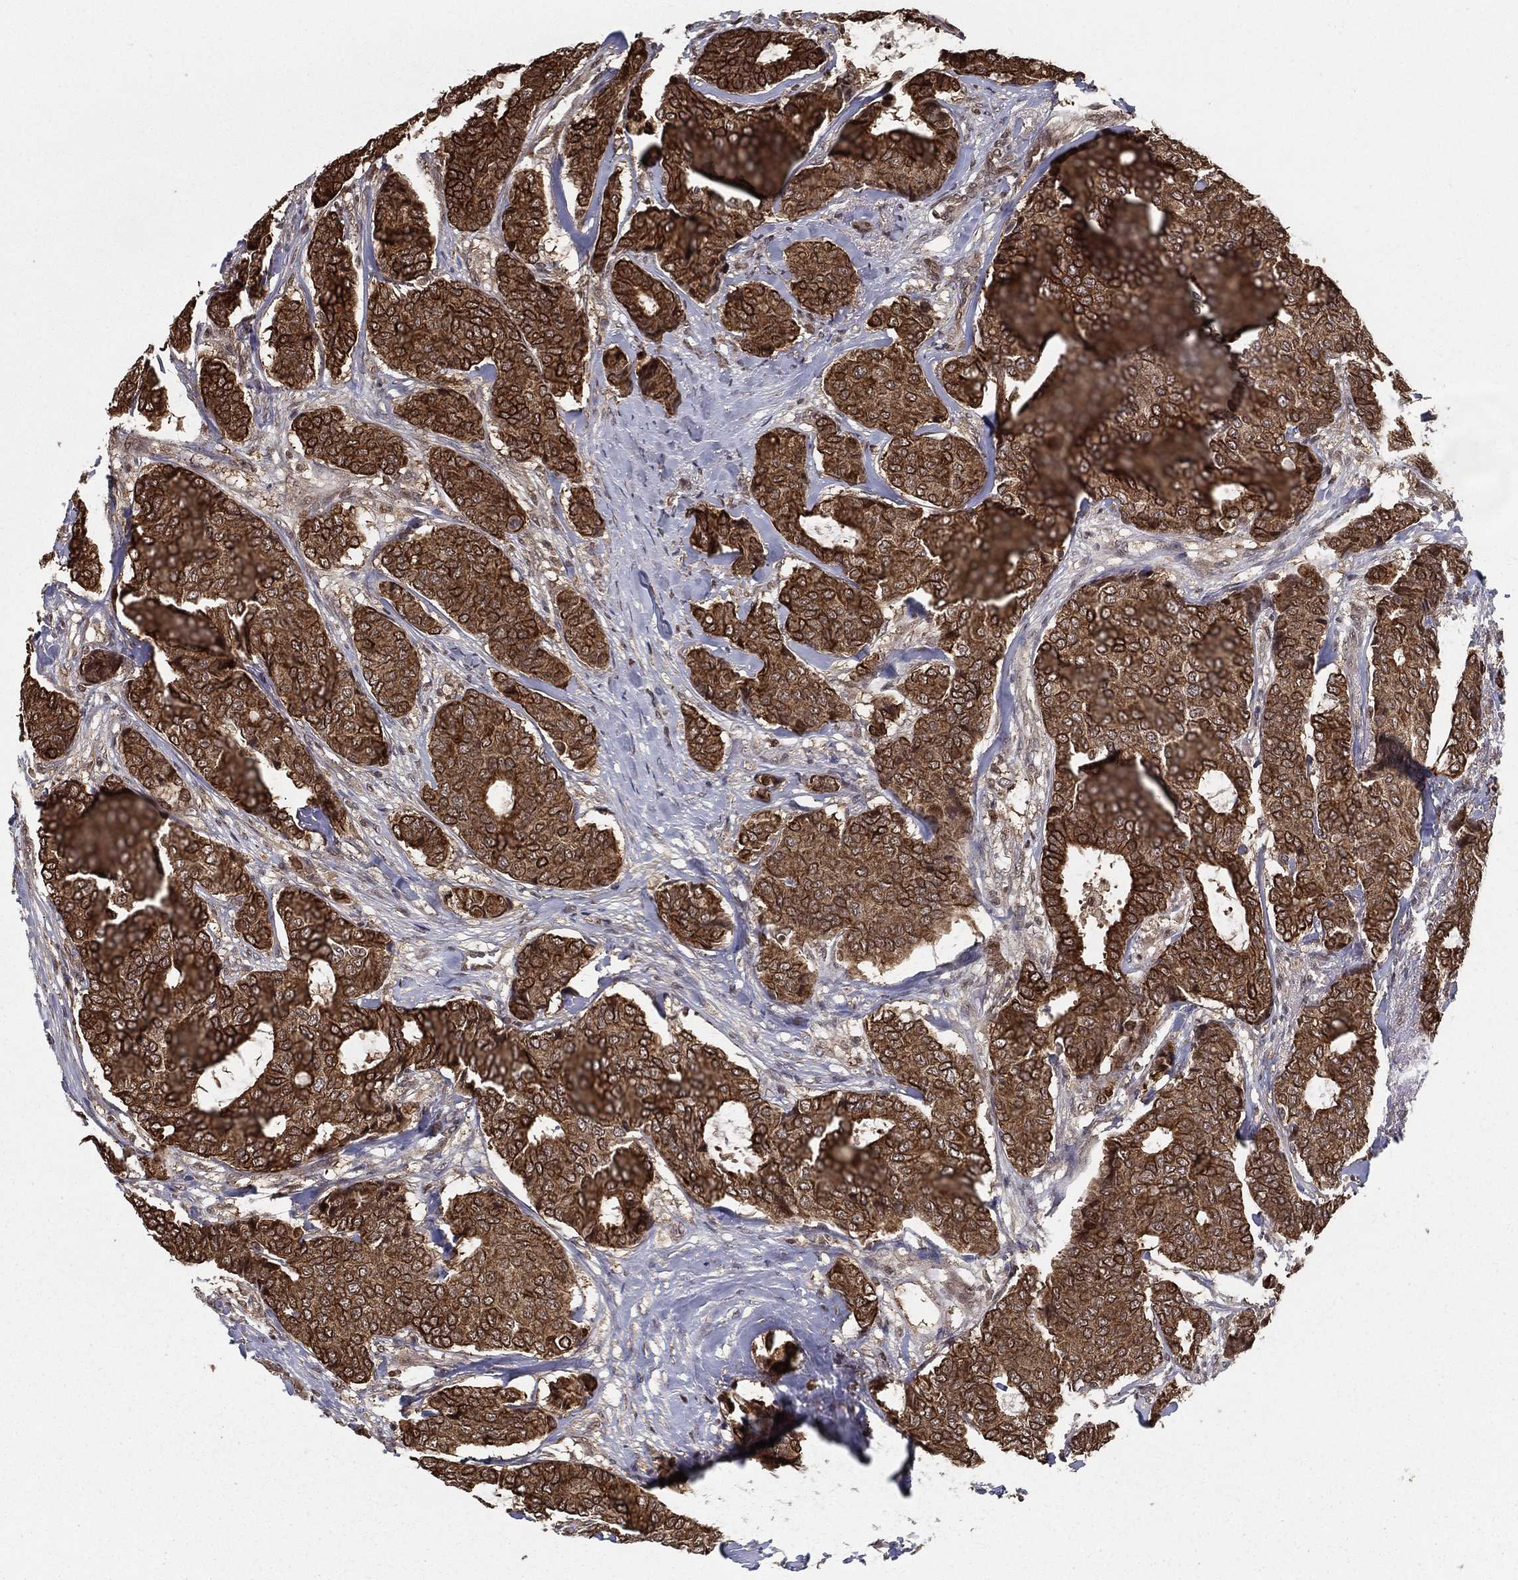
{"staining": {"intensity": "strong", "quantity": ">75%", "location": "cytoplasmic/membranous"}, "tissue": "breast cancer", "cell_type": "Tumor cells", "image_type": "cancer", "snomed": [{"axis": "morphology", "description": "Duct carcinoma"}, {"axis": "topography", "description": "Breast"}], "caption": "DAB immunohistochemical staining of human breast cancer (intraductal carcinoma) demonstrates strong cytoplasmic/membranous protein expression in about >75% of tumor cells.", "gene": "SLC6A6", "patient": {"sex": "female", "age": 75}}